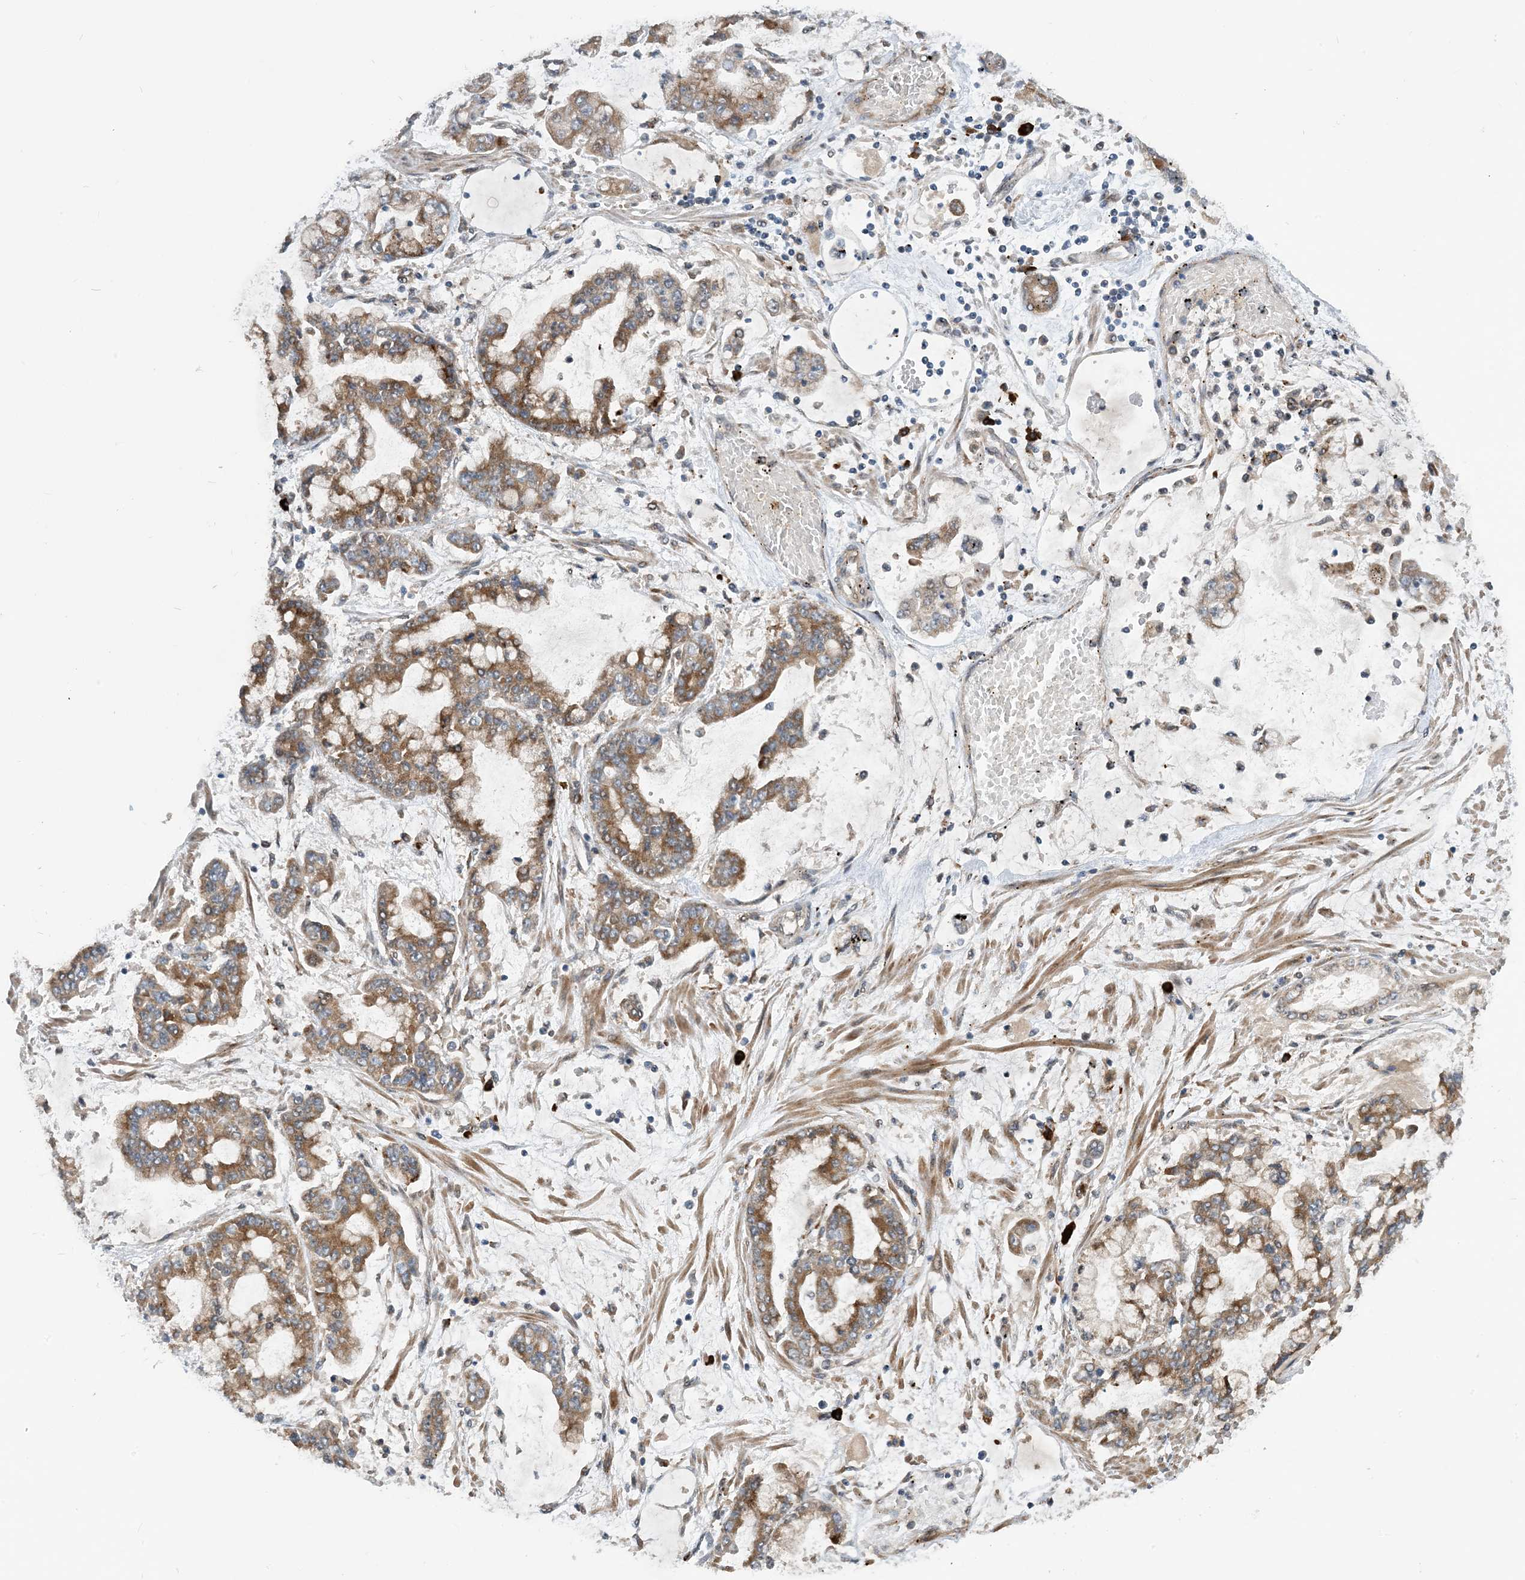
{"staining": {"intensity": "moderate", "quantity": ">75%", "location": "cytoplasmic/membranous"}, "tissue": "stomach cancer", "cell_type": "Tumor cells", "image_type": "cancer", "snomed": [{"axis": "morphology", "description": "Normal tissue, NOS"}, {"axis": "morphology", "description": "Adenocarcinoma, NOS"}, {"axis": "topography", "description": "Stomach, upper"}, {"axis": "topography", "description": "Stomach"}], "caption": "Moderate cytoplasmic/membranous staining for a protein is seen in approximately >75% of tumor cells of stomach cancer using IHC.", "gene": "PHOSPHO2", "patient": {"sex": "male", "age": 76}}